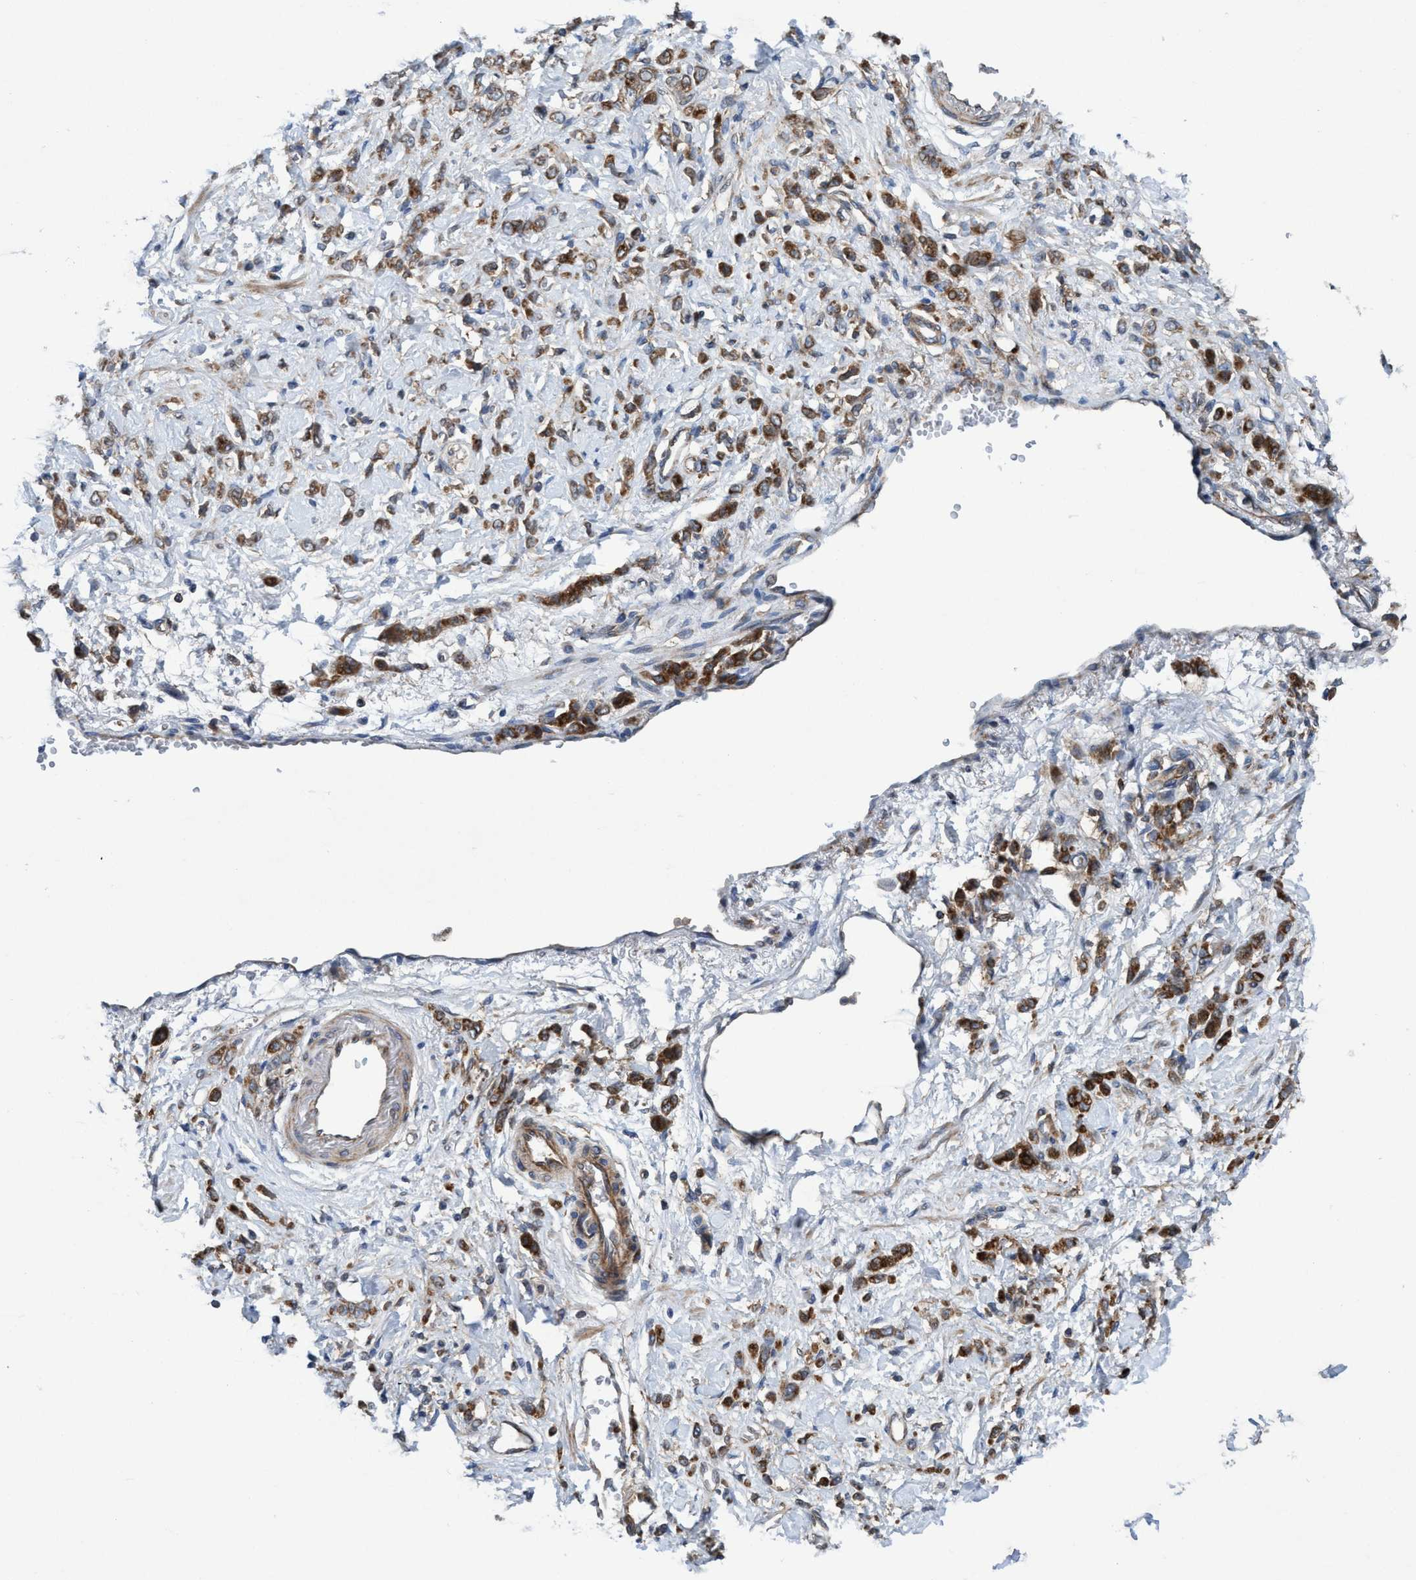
{"staining": {"intensity": "moderate", "quantity": ">75%", "location": "cytoplasmic/membranous"}, "tissue": "stomach cancer", "cell_type": "Tumor cells", "image_type": "cancer", "snomed": [{"axis": "morphology", "description": "Normal tissue, NOS"}, {"axis": "morphology", "description": "Adenocarcinoma, NOS"}, {"axis": "topography", "description": "Stomach"}], "caption": "IHC micrograph of neoplastic tissue: stomach cancer stained using immunohistochemistry reveals medium levels of moderate protein expression localized specifically in the cytoplasmic/membranous of tumor cells, appearing as a cytoplasmic/membranous brown color.", "gene": "SLC16A3", "patient": {"sex": "male", "age": 82}}